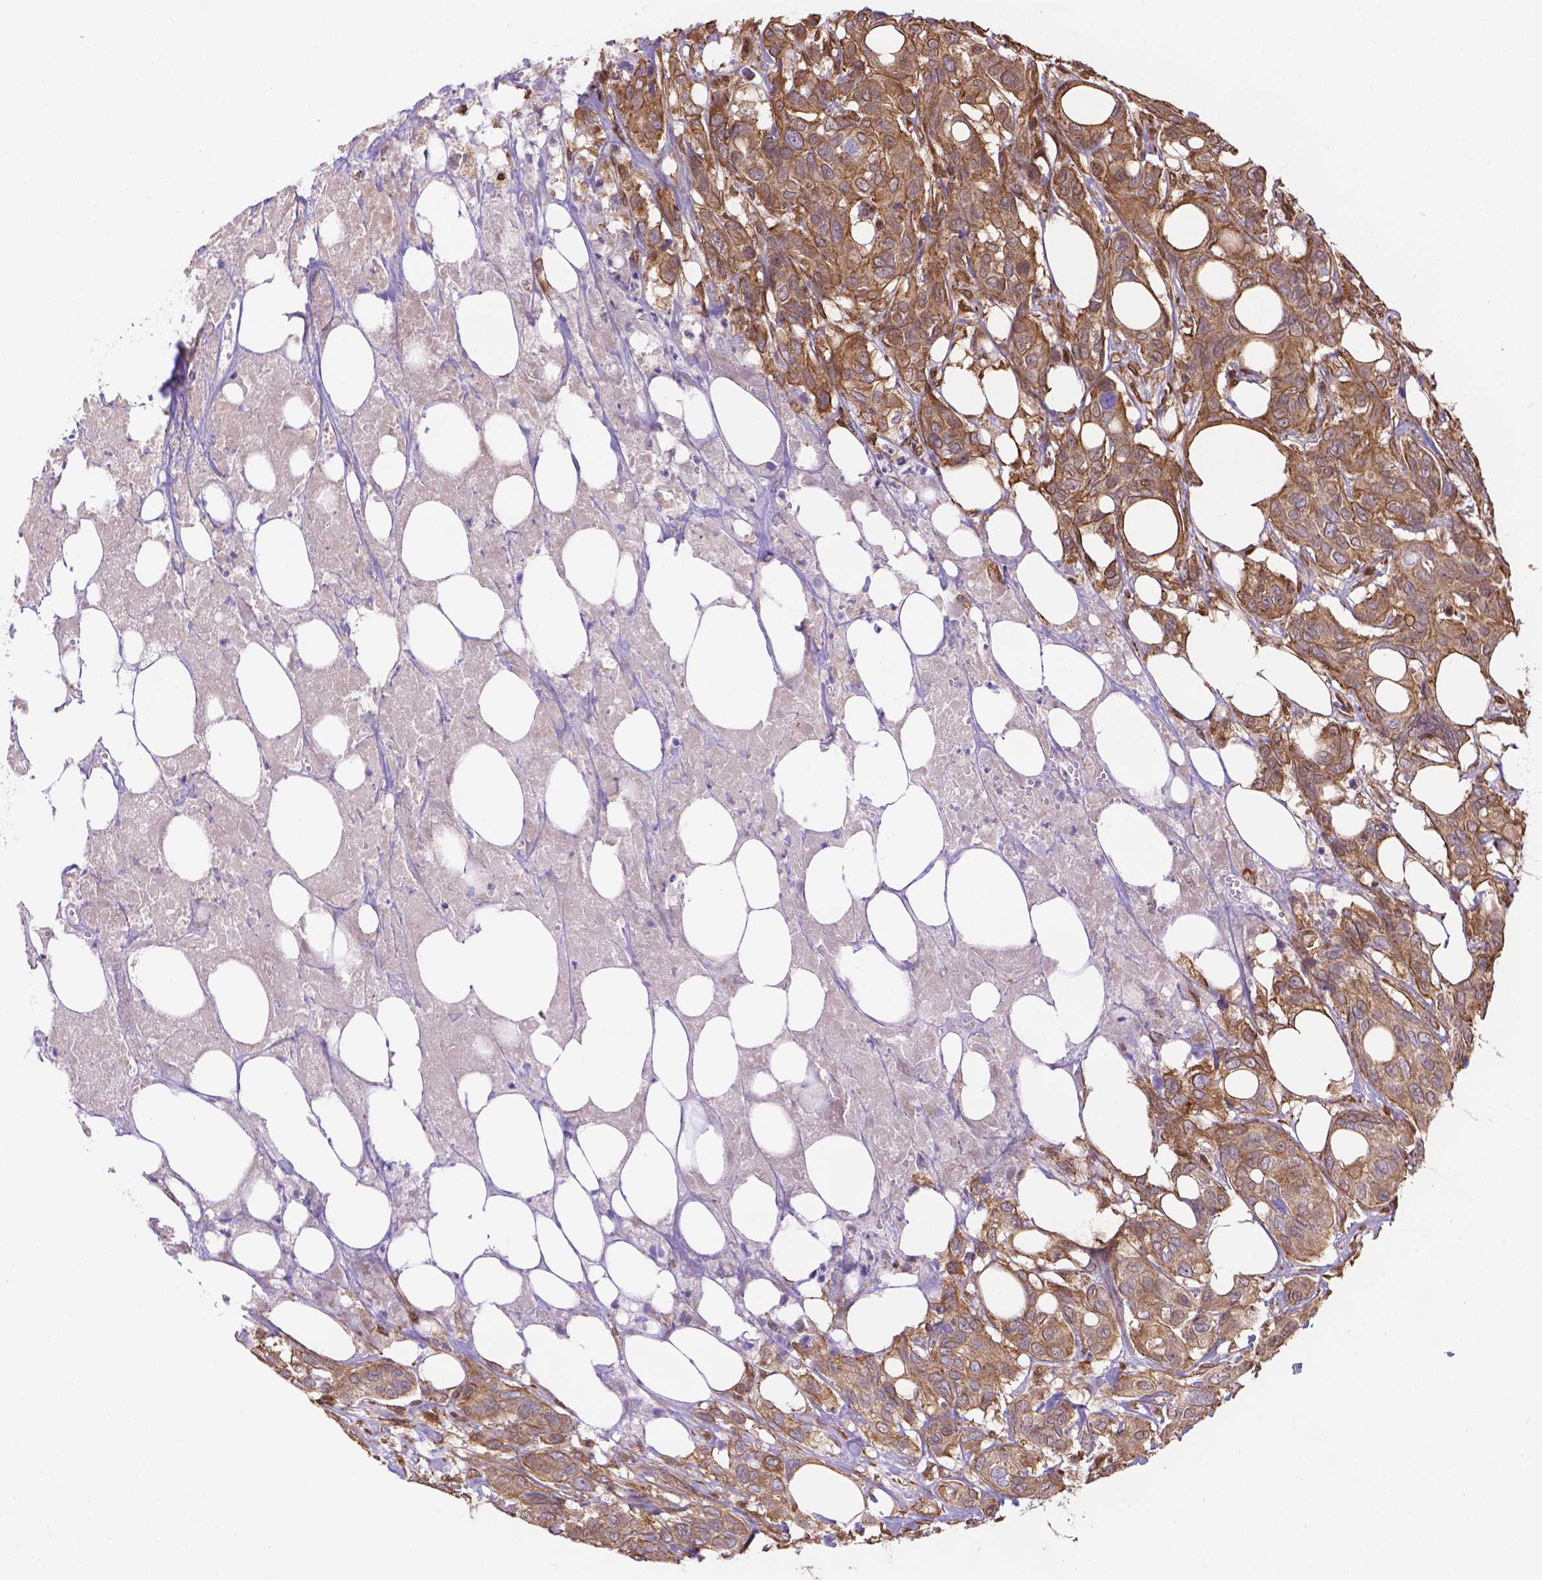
{"staining": {"intensity": "weak", "quantity": ">75%", "location": "cytoplasmic/membranous"}, "tissue": "urothelial cancer", "cell_type": "Tumor cells", "image_type": "cancer", "snomed": [{"axis": "morphology", "description": "Urothelial carcinoma, NOS"}, {"axis": "morphology", "description": "Urothelial carcinoma, High grade"}, {"axis": "topography", "description": "Urinary bladder"}], "caption": "Urothelial cancer stained with a brown dye demonstrates weak cytoplasmic/membranous positive positivity in about >75% of tumor cells.", "gene": "YAP1", "patient": {"sex": "male", "age": 63}}